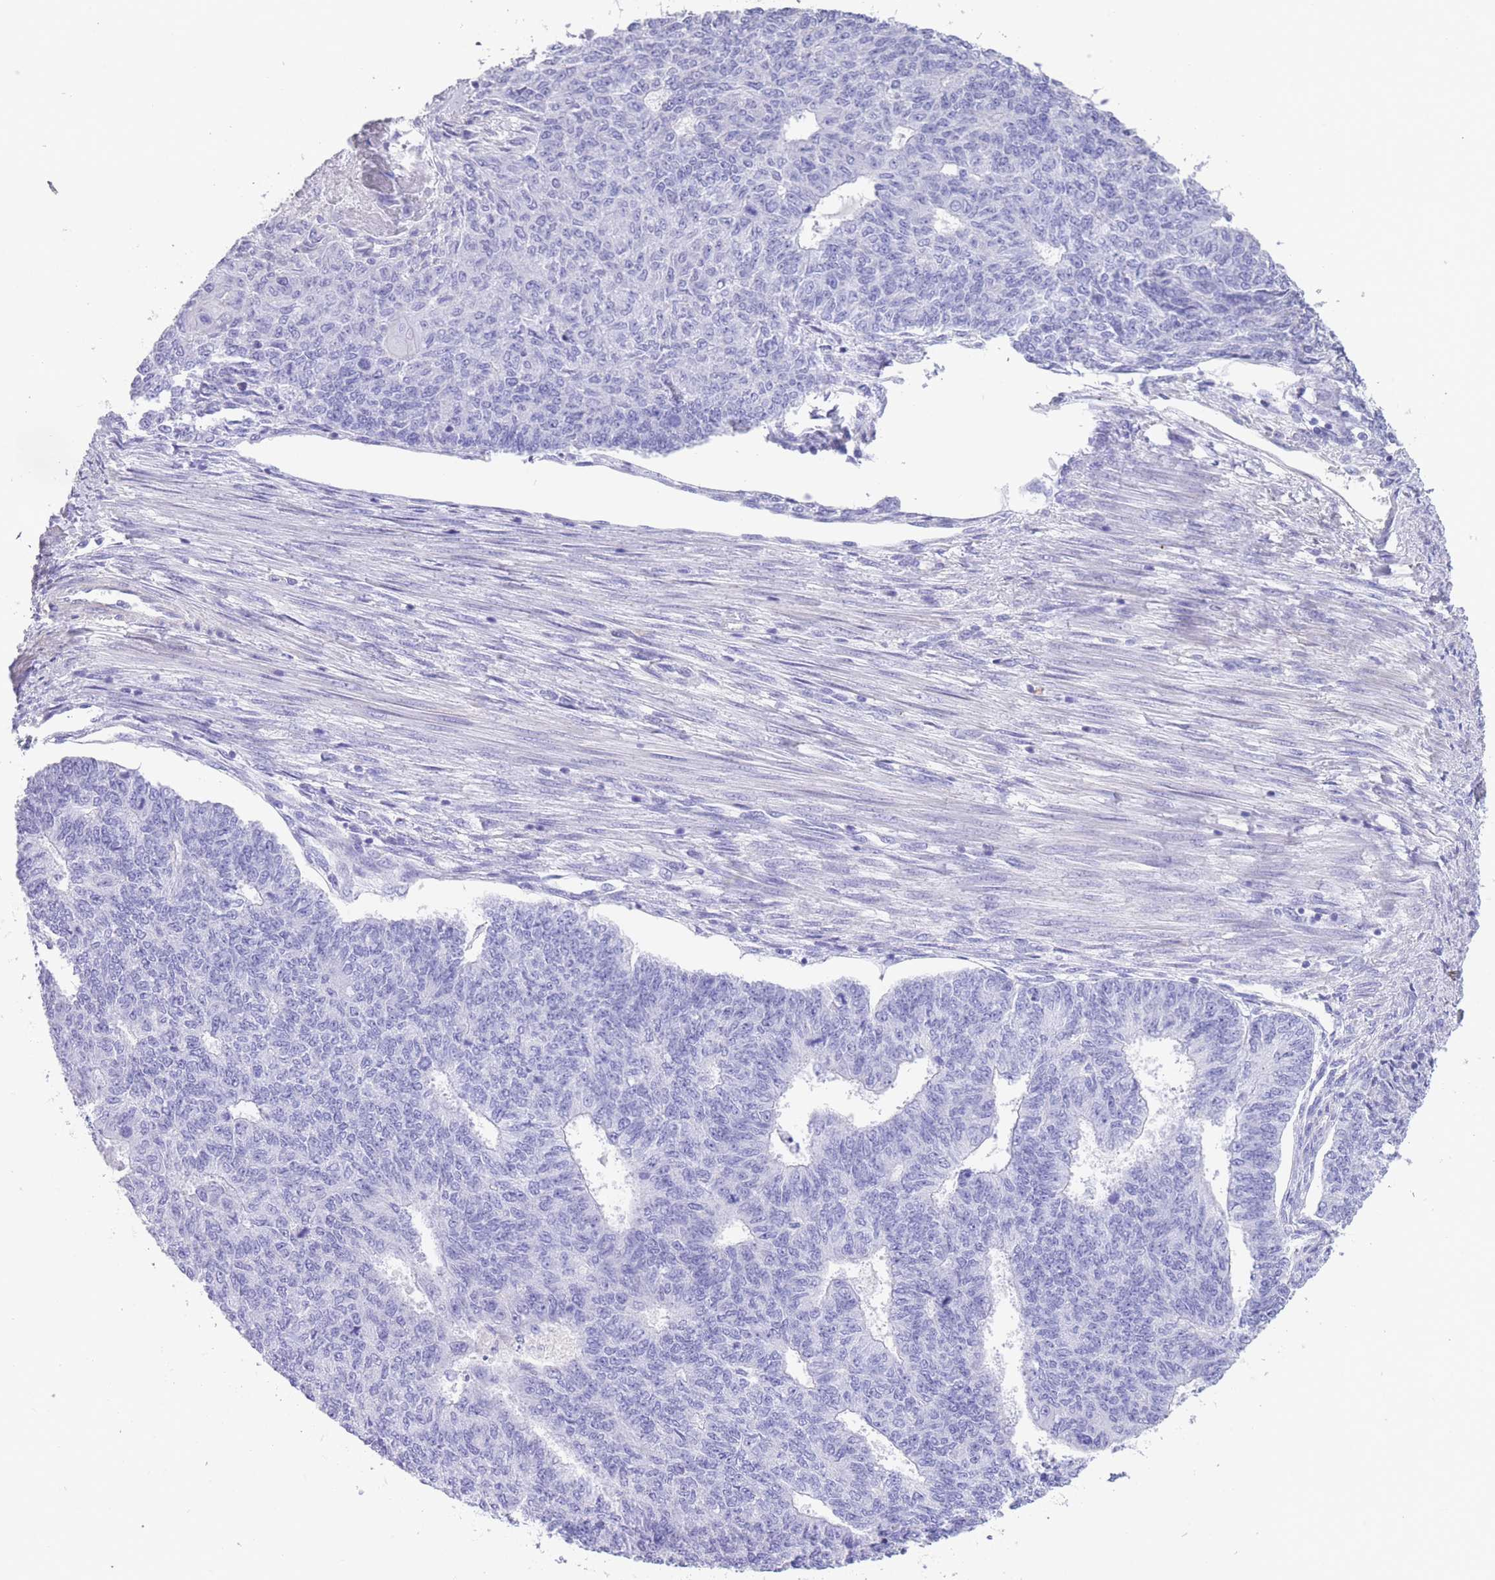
{"staining": {"intensity": "negative", "quantity": "none", "location": "none"}, "tissue": "endometrial cancer", "cell_type": "Tumor cells", "image_type": "cancer", "snomed": [{"axis": "morphology", "description": "Adenocarcinoma, NOS"}, {"axis": "topography", "description": "Endometrium"}], "caption": "An IHC micrograph of endometrial cancer (adenocarcinoma) is shown. There is no staining in tumor cells of endometrial cancer (adenocarcinoma). The staining was performed using DAB (3,3'-diaminobenzidine) to visualize the protein expression in brown, while the nuclei were stained in blue with hematoxylin (Magnification: 20x).", "gene": "RAI2", "patient": {"sex": "female", "age": 32}}